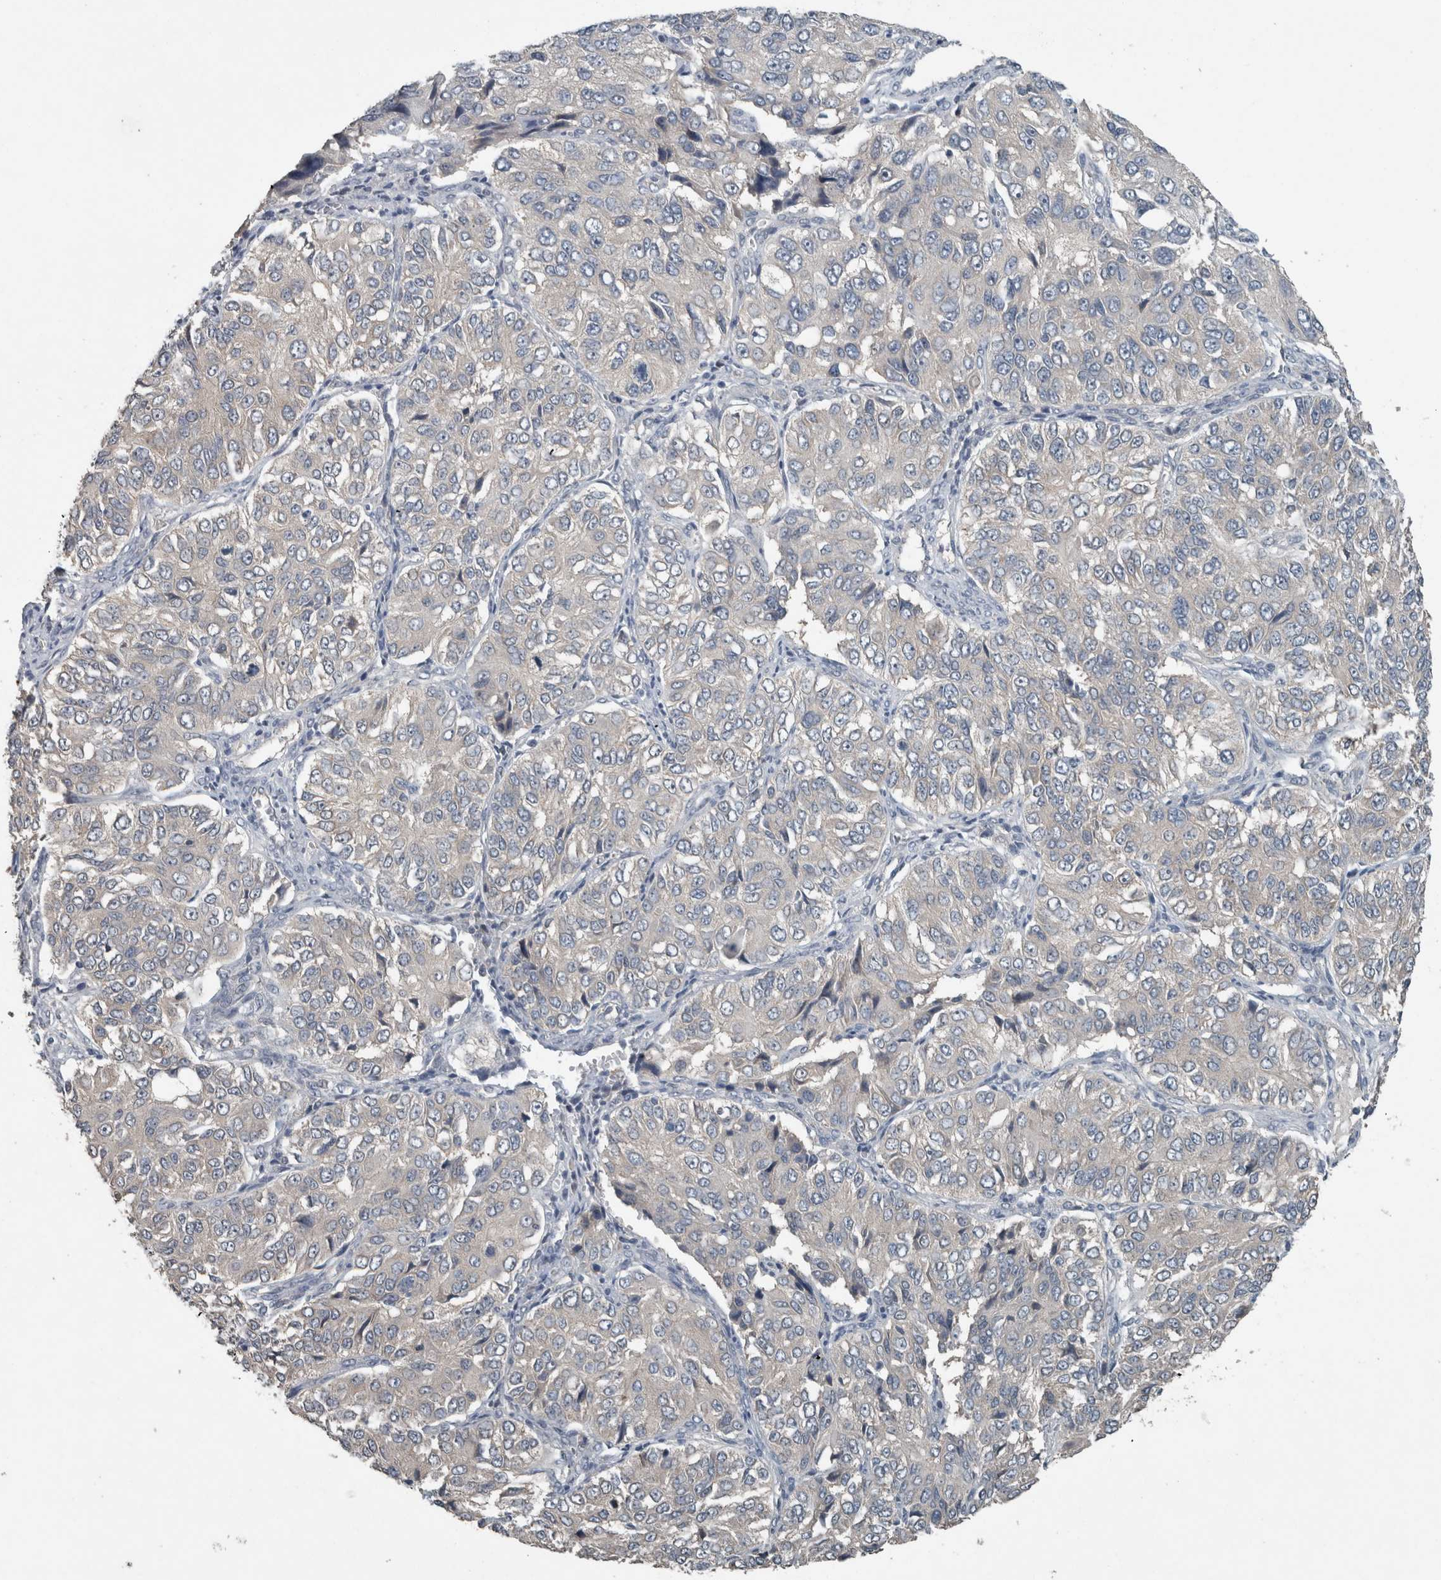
{"staining": {"intensity": "negative", "quantity": "none", "location": "none"}, "tissue": "ovarian cancer", "cell_type": "Tumor cells", "image_type": "cancer", "snomed": [{"axis": "morphology", "description": "Carcinoma, endometroid"}, {"axis": "topography", "description": "Ovary"}], "caption": "Protein analysis of ovarian endometroid carcinoma displays no significant staining in tumor cells.", "gene": "KNTC1", "patient": {"sex": "female", "age": 51}}